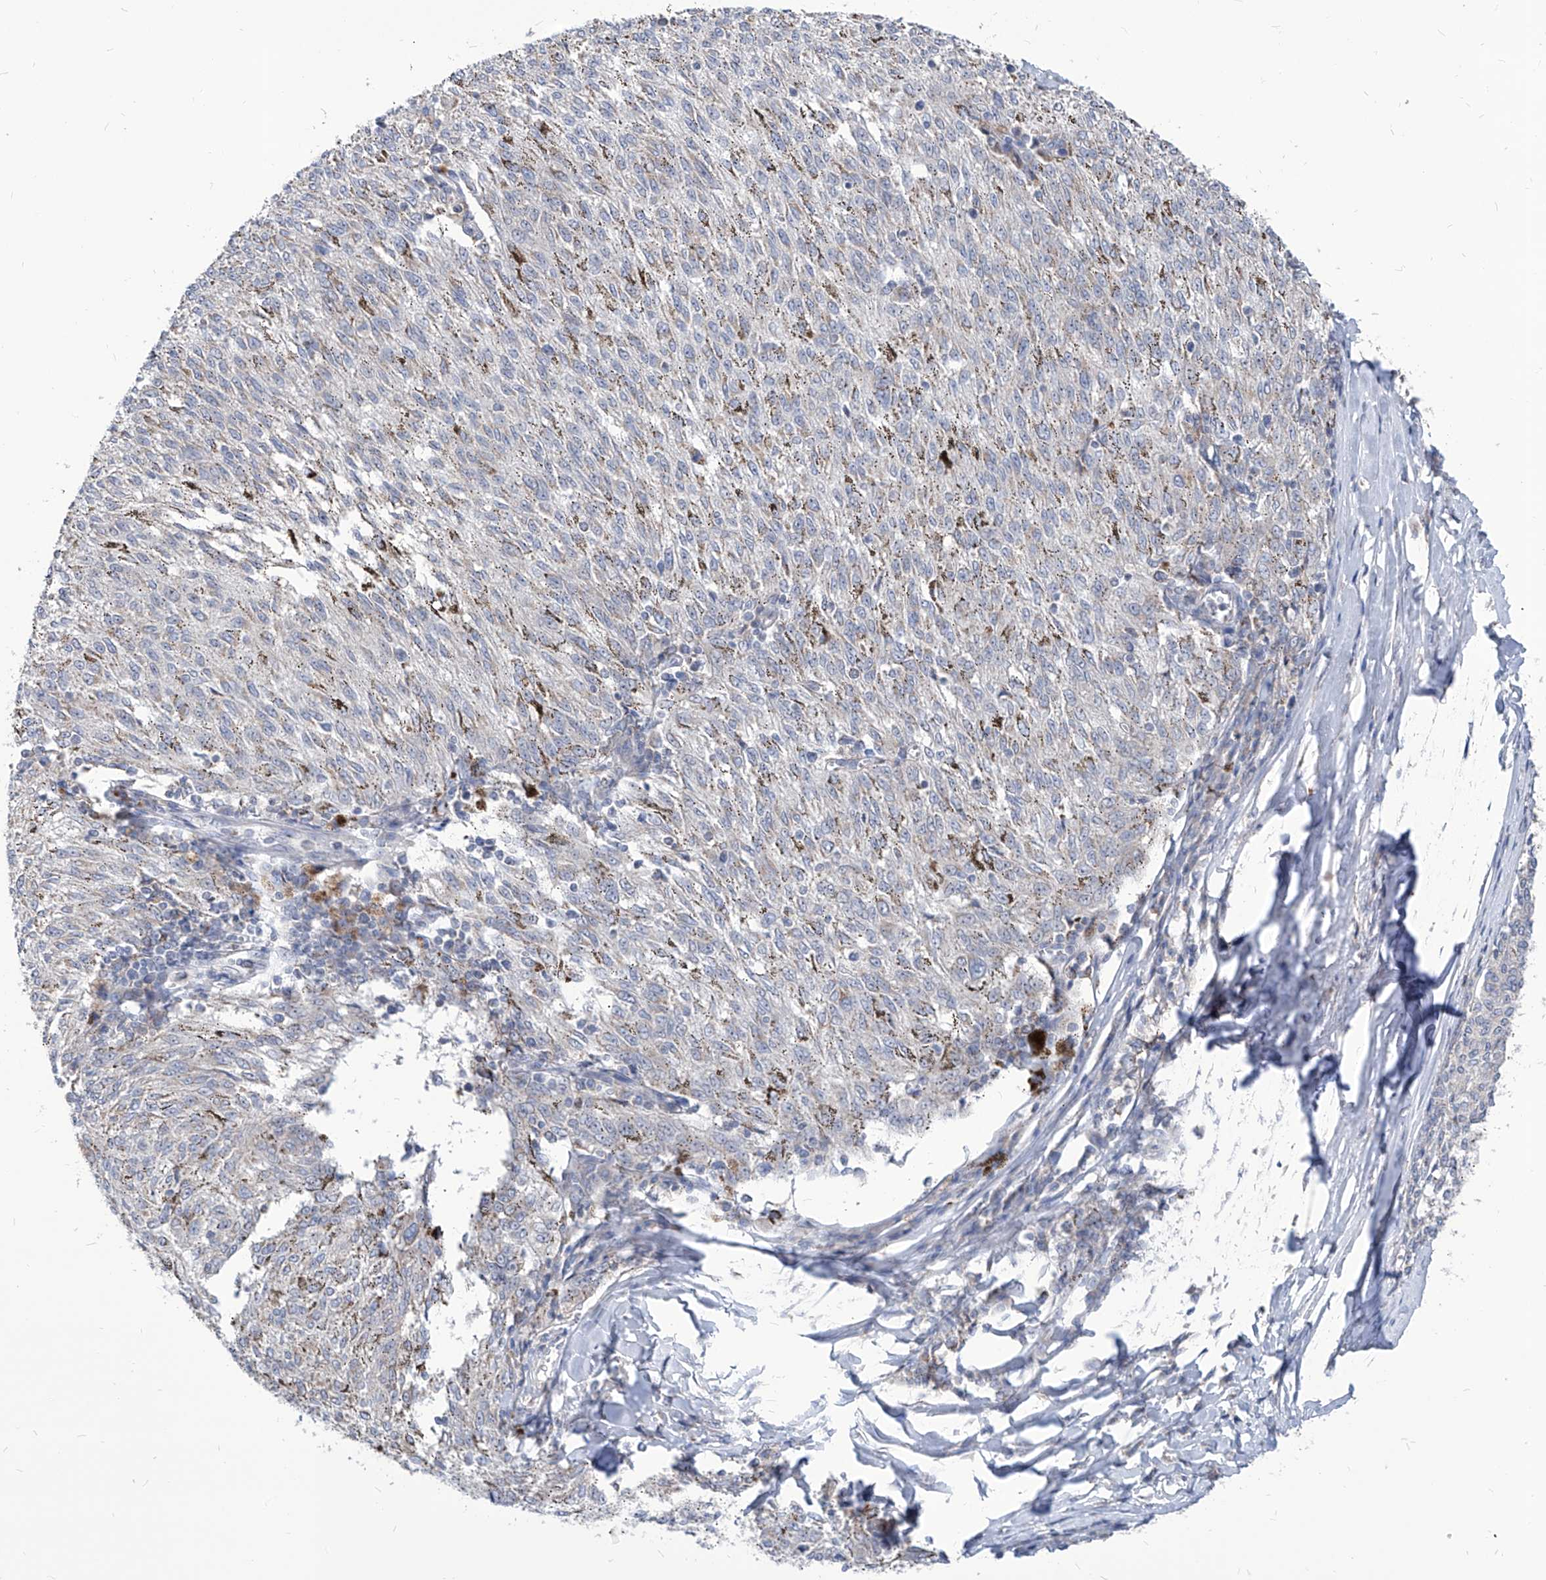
{"staining": {"intensity": "negative", "quantity": "none", "location": "none"}, "tissue": "melanoma", "cell_type": "Tumor cells", "image_type": "cancer", "snomed": [{"axis": "morphology", "description": "Malignant melanoma, NOS"}, {"axis": "topography", "description": "Skin"}], "caption": "Melanoma was stained to show a protein in brown. There is no significant staining in tumor cells. (Immunohistochemistry, brightfield microscopy, high magnification).", "gene": "AGPS", "patient": {"sex": "female", "age": 72}}